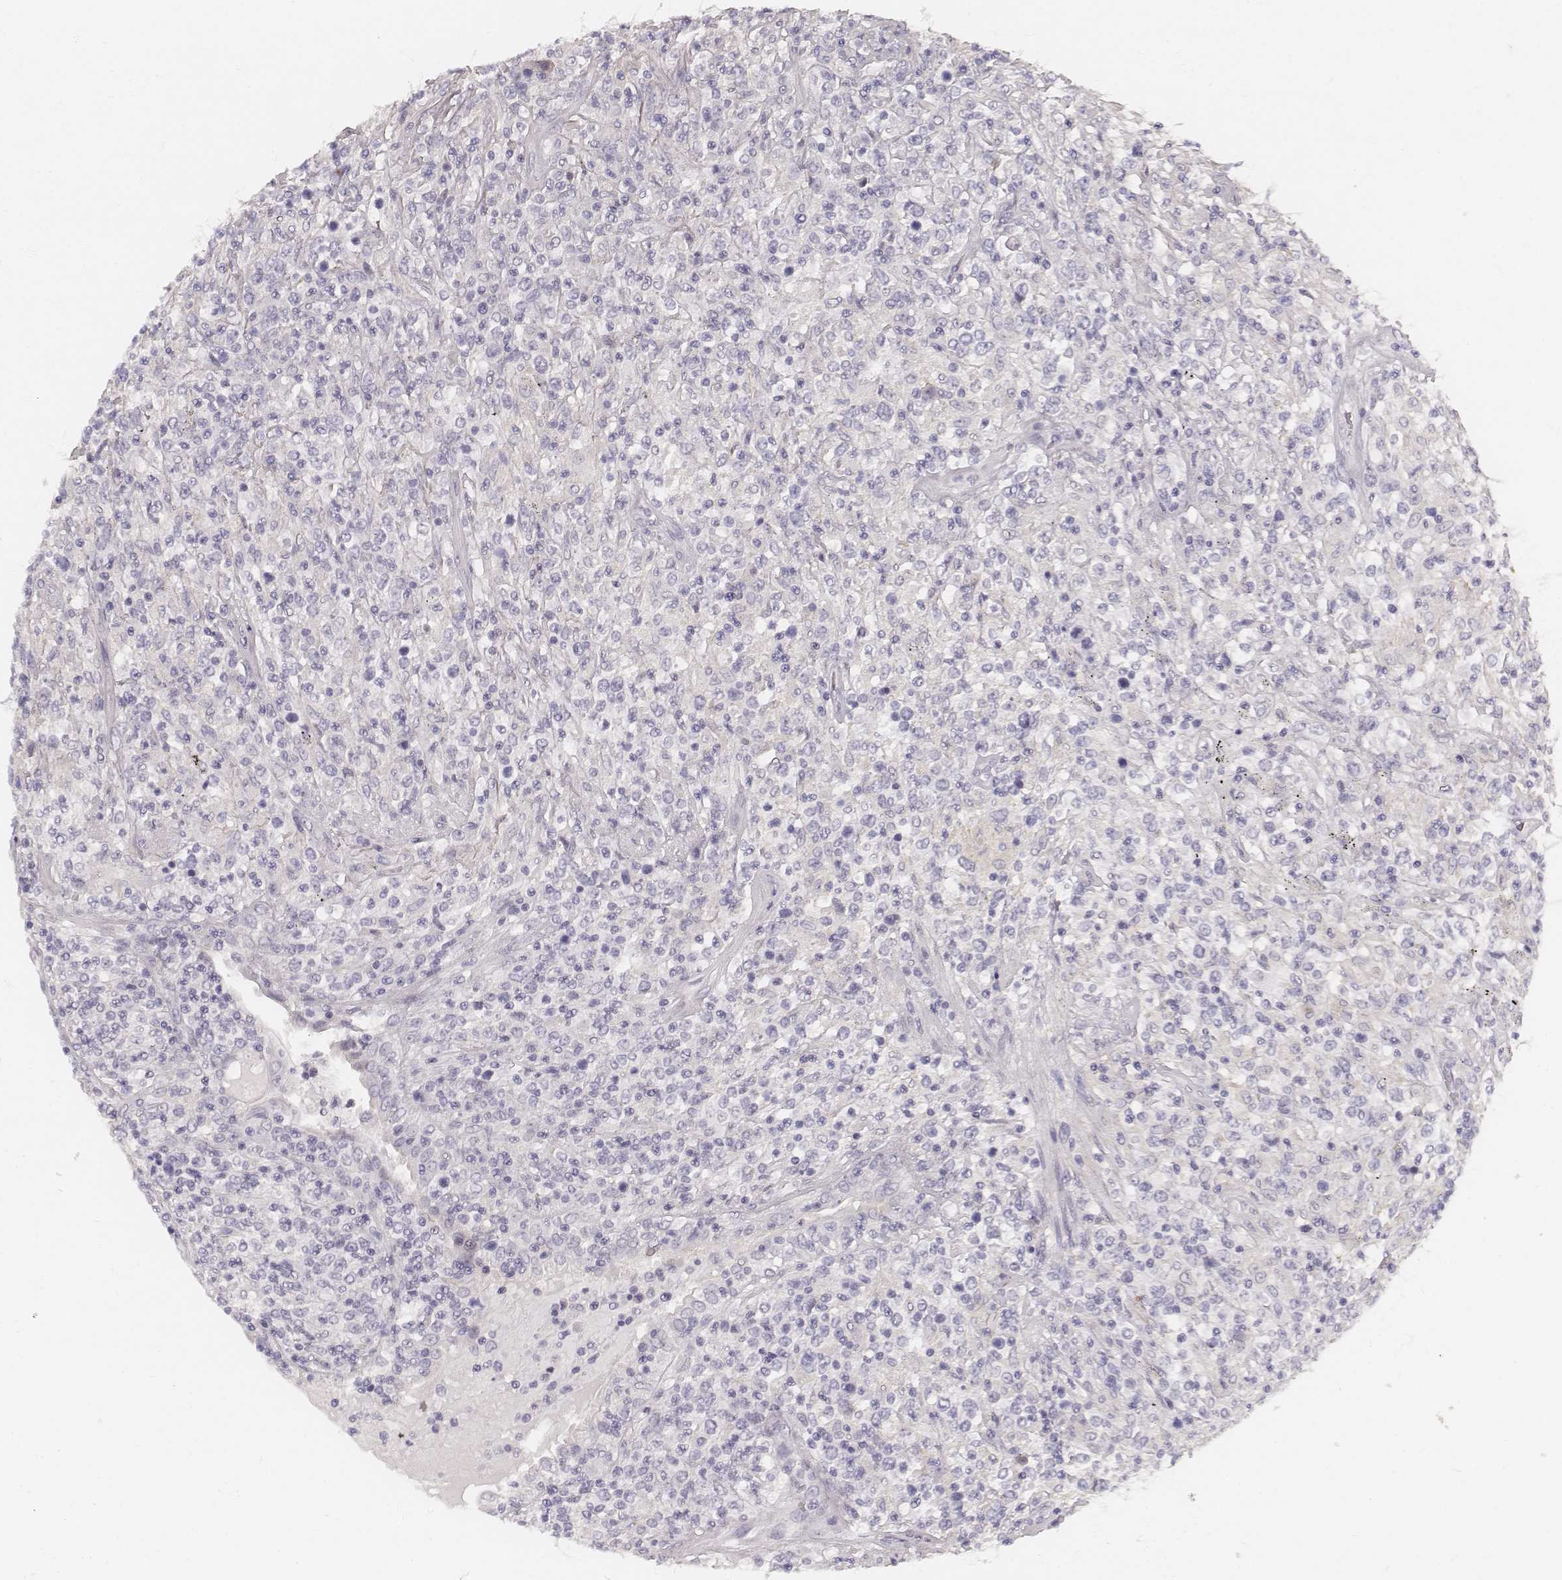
{"staining": {"intensity": "negative", "quantity": "none", "location": "none"}, "tissue": "lymphoma", "cell_type": "Tumor cells", "image_type": "cancer", "snomed": [{"axis": "morphology", "description": "Malignant lymphoma, non-Hodgkin's type, High grade"}, {"axis": "topography", "description": "Lung"}], "caption": "IHC of human high-grade malignant lymphoma, non-Hodgkin's type displays no expression in tumor cells.", "gene": "HNF4G", "patient": {"sex": "male", "age": 79}}